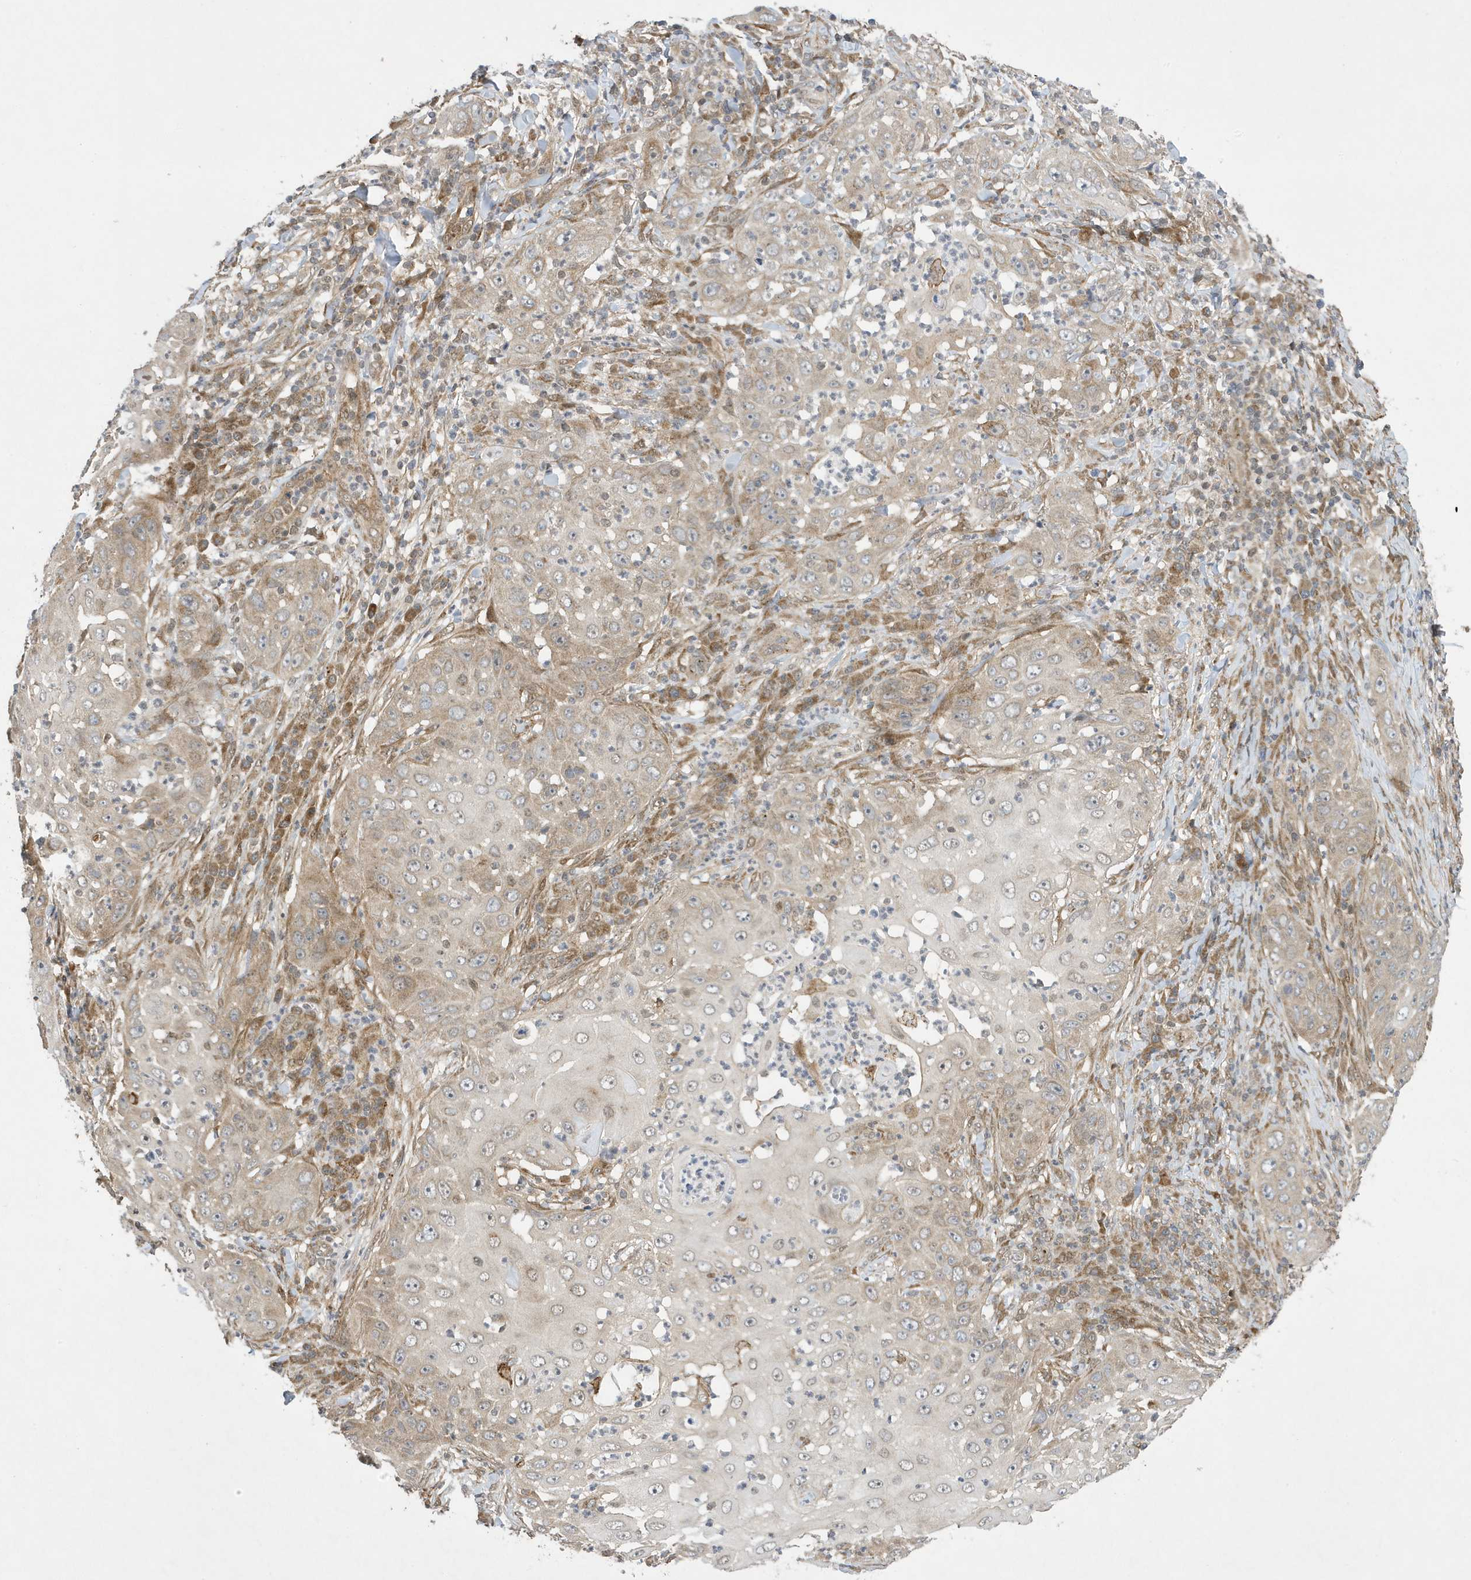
{"staining": {"intensity": "moderate", "quantity": "<25%", "location": "cytoplasmic/membranous"}, "tissue": "skin cancer", "cell_type": "Tumor cells", "image_type": "cancer", "snomed": [{"axis": "morphology", "description": "Squamous cell carcinoma, NOS"}, {"axis": "topography", "description": "Skin"}], "caption": "Squamous cell carcinoma (skin) stained with immunohistochemistry (IHC) displays moderate cytoplasmic/membranous staining in about <25% of tumor cells.", "gene": "NCOA7", "patient": {"sex": "female", "age": 44}}